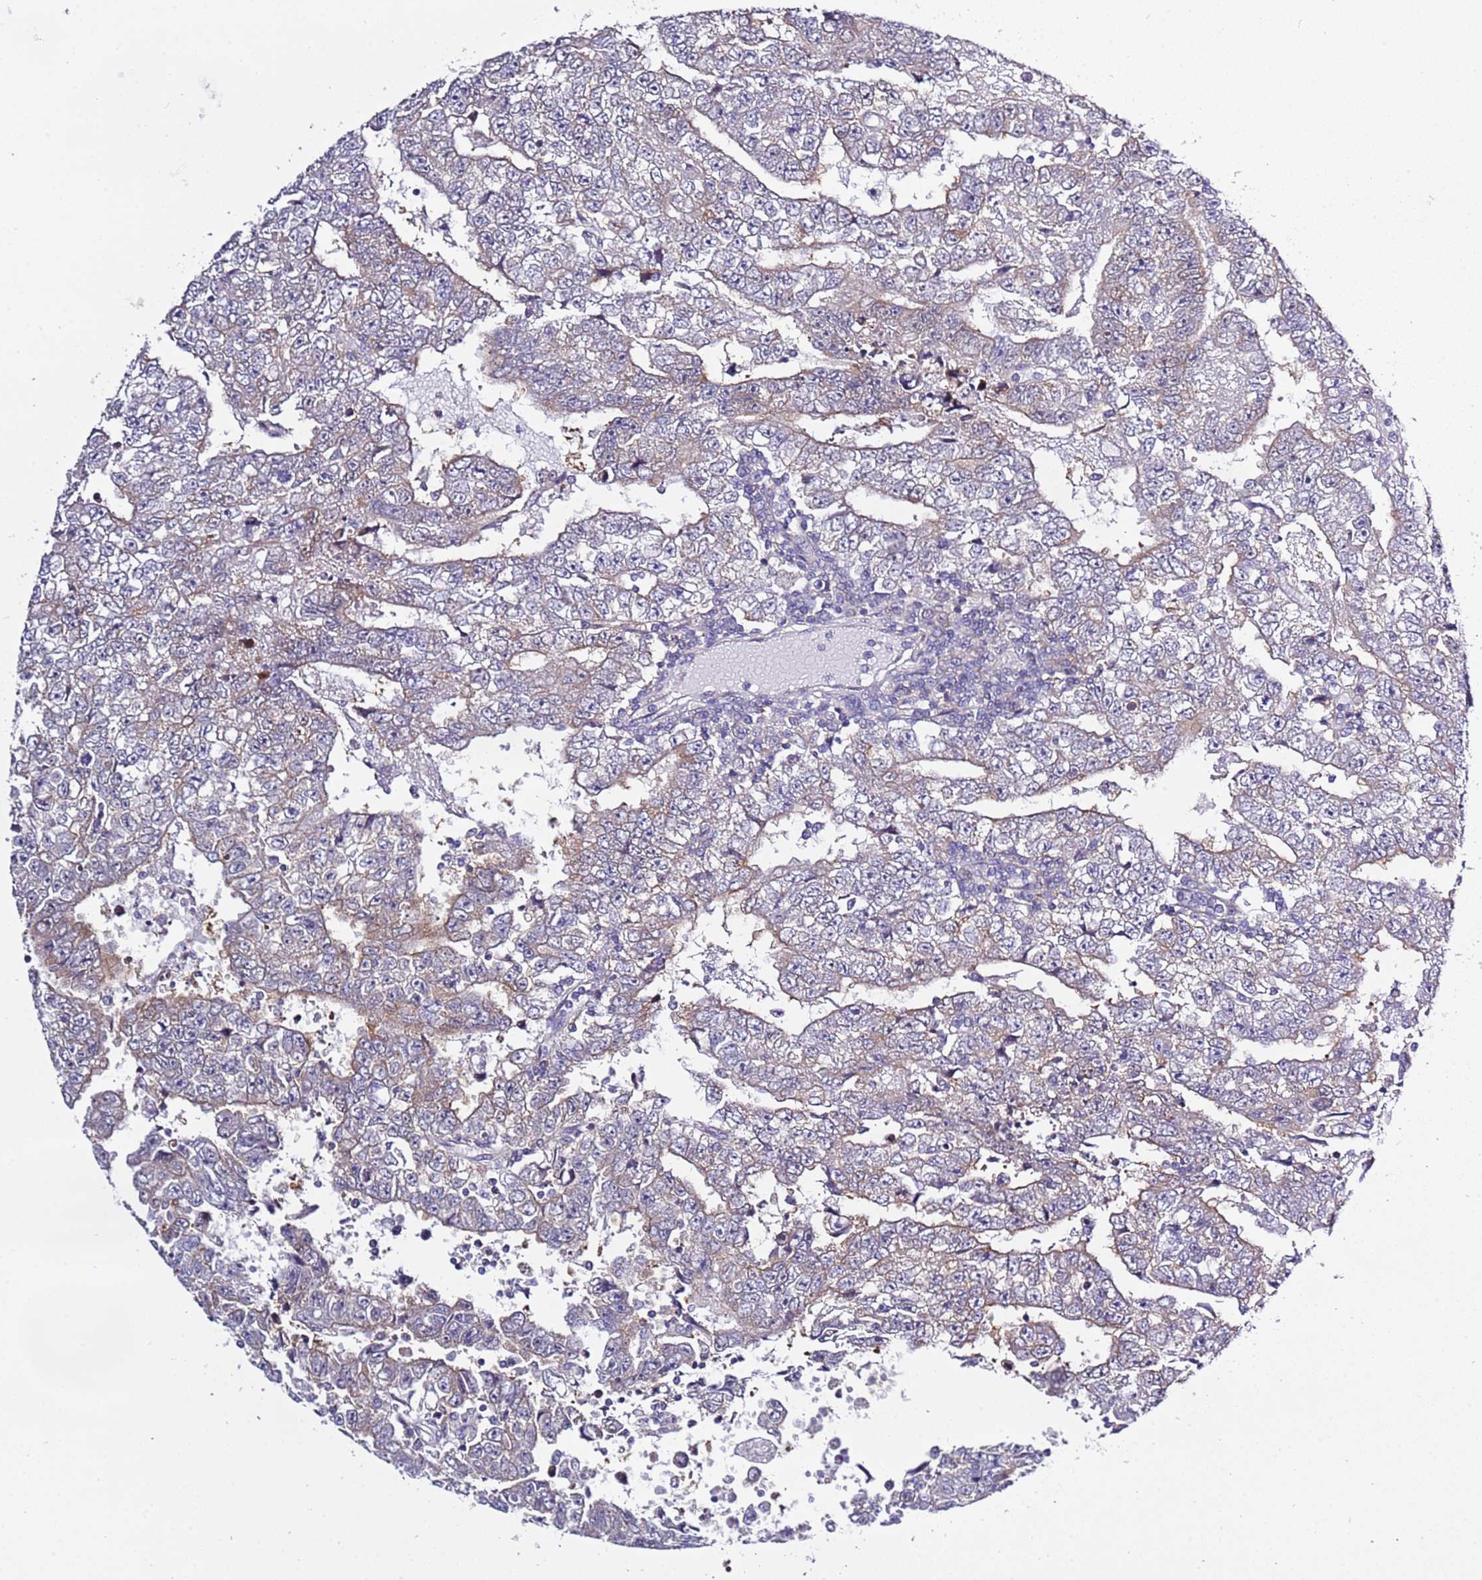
{"staining": {"intensity": "weak", "quantity": "<25%", "location": "cytoplasmic/membranous"}, "tissue": "testis cancer", "cell_type": "Tumor cells", "image_type": "cancer", "snomed": [{"axis": "morphology", "description": "Carcinoma, Embryonal, NOS"}, {"axis": "topography", "description": "Testis"}], "caption": "A high-resolution photomicrograph shows IHC staining of testis embryonal carcinoma, which demonstrates no significant positivity in tumor cells.", "gene": "STIP1", "patient": {"sex": "male", "age": 25}}